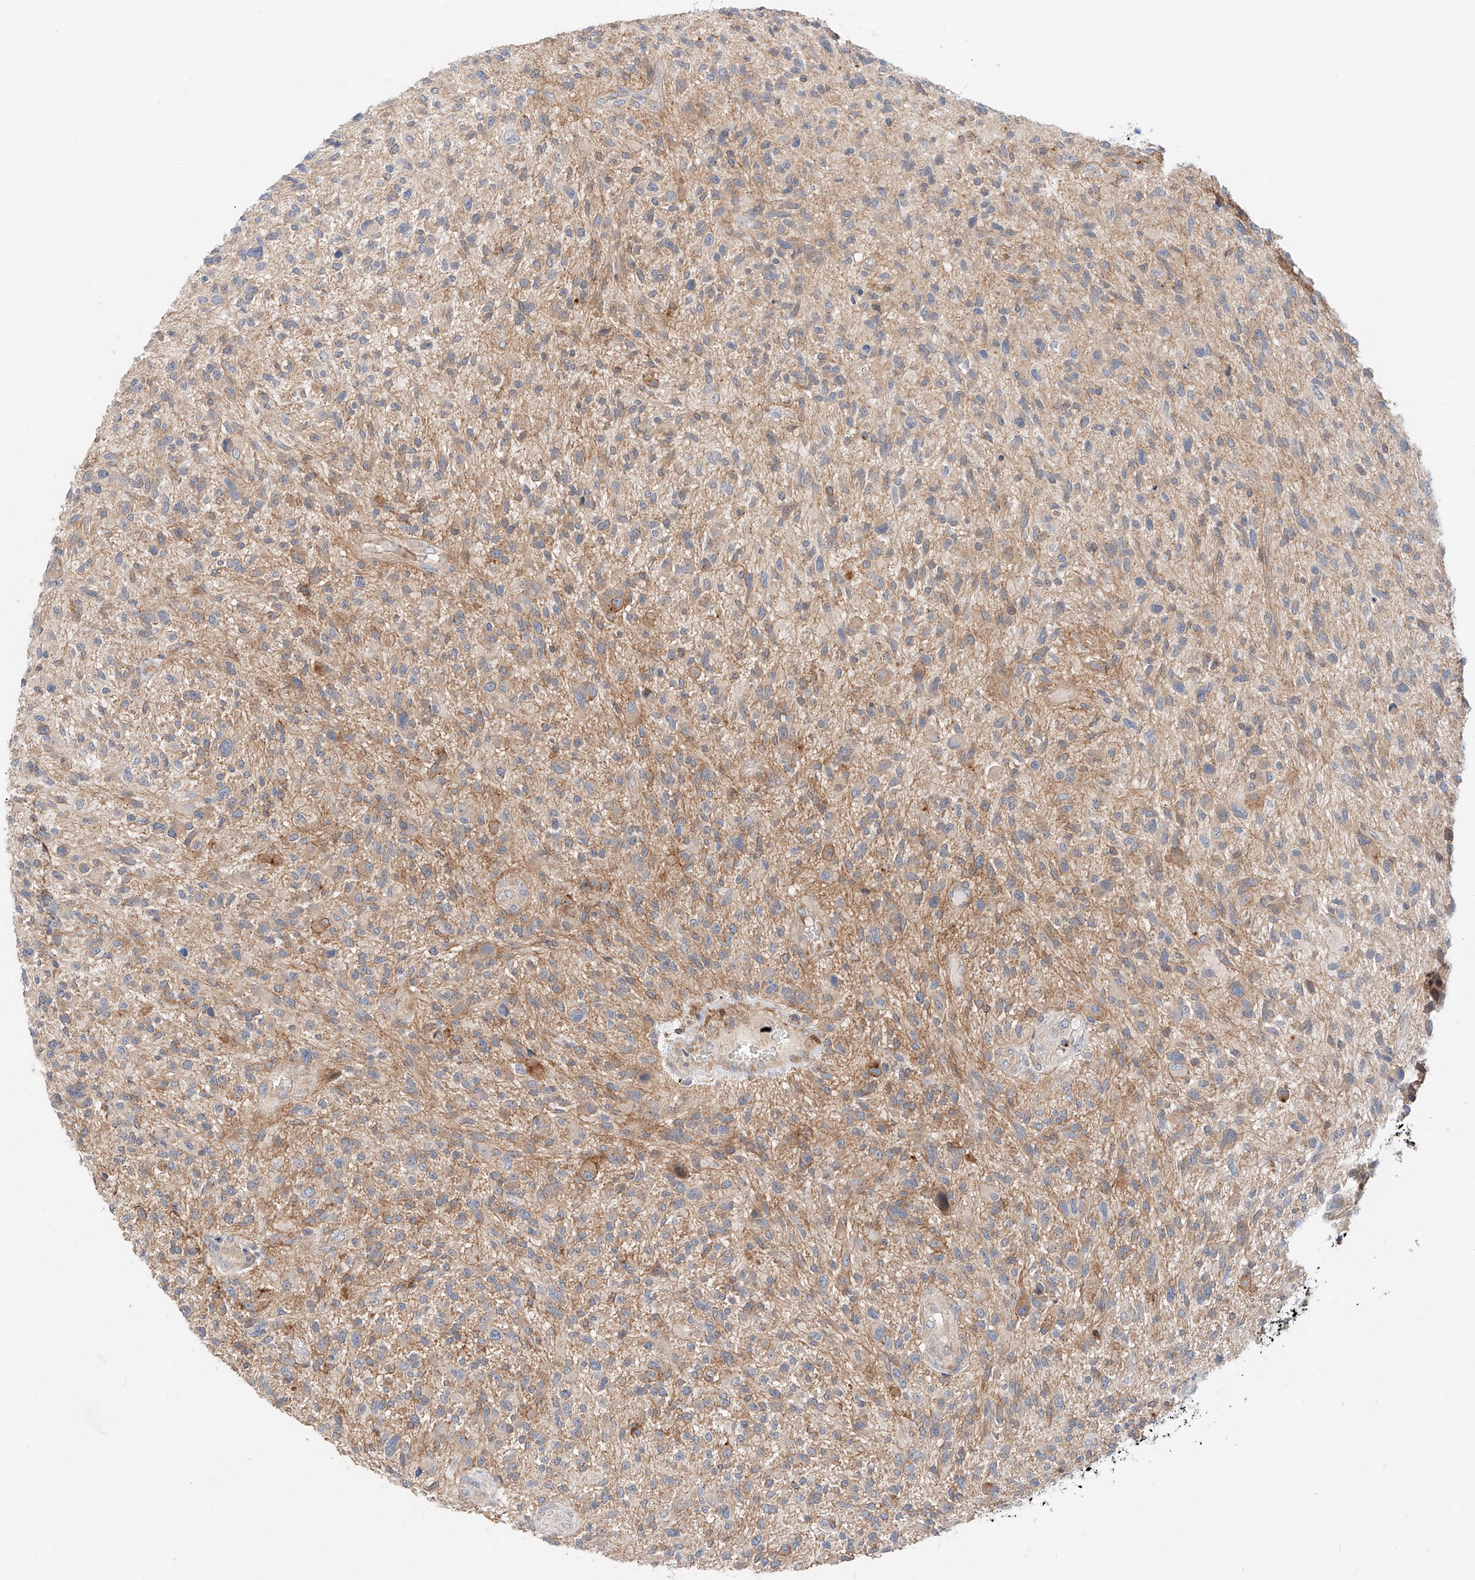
{"staining": {"intensity": "weak", "quantity": "25%-75%", "location": "cytoplasmic/membranous"}, "tissue": "glioma", "cell_type": "Tumor cells", "image_type": "cancer", "snomed": [{"axis": "morphology", "description": "Glioma, malignant, High grade"}, {"axis": "topography", "description": "Brain"}], "caption": "IHC histopathology image of neoplastic tissue: human malignant glioma (high-grade) stained using immunohistochemistry (IHC) shows low levels of weak protein expression localized specifically in the cytoplasmic/membranous of tumor cells, appearing as a cytoplasmic/membranous brown color.", "gene": "MINDY4", "patient": {"sex": "male", "age": 47}}